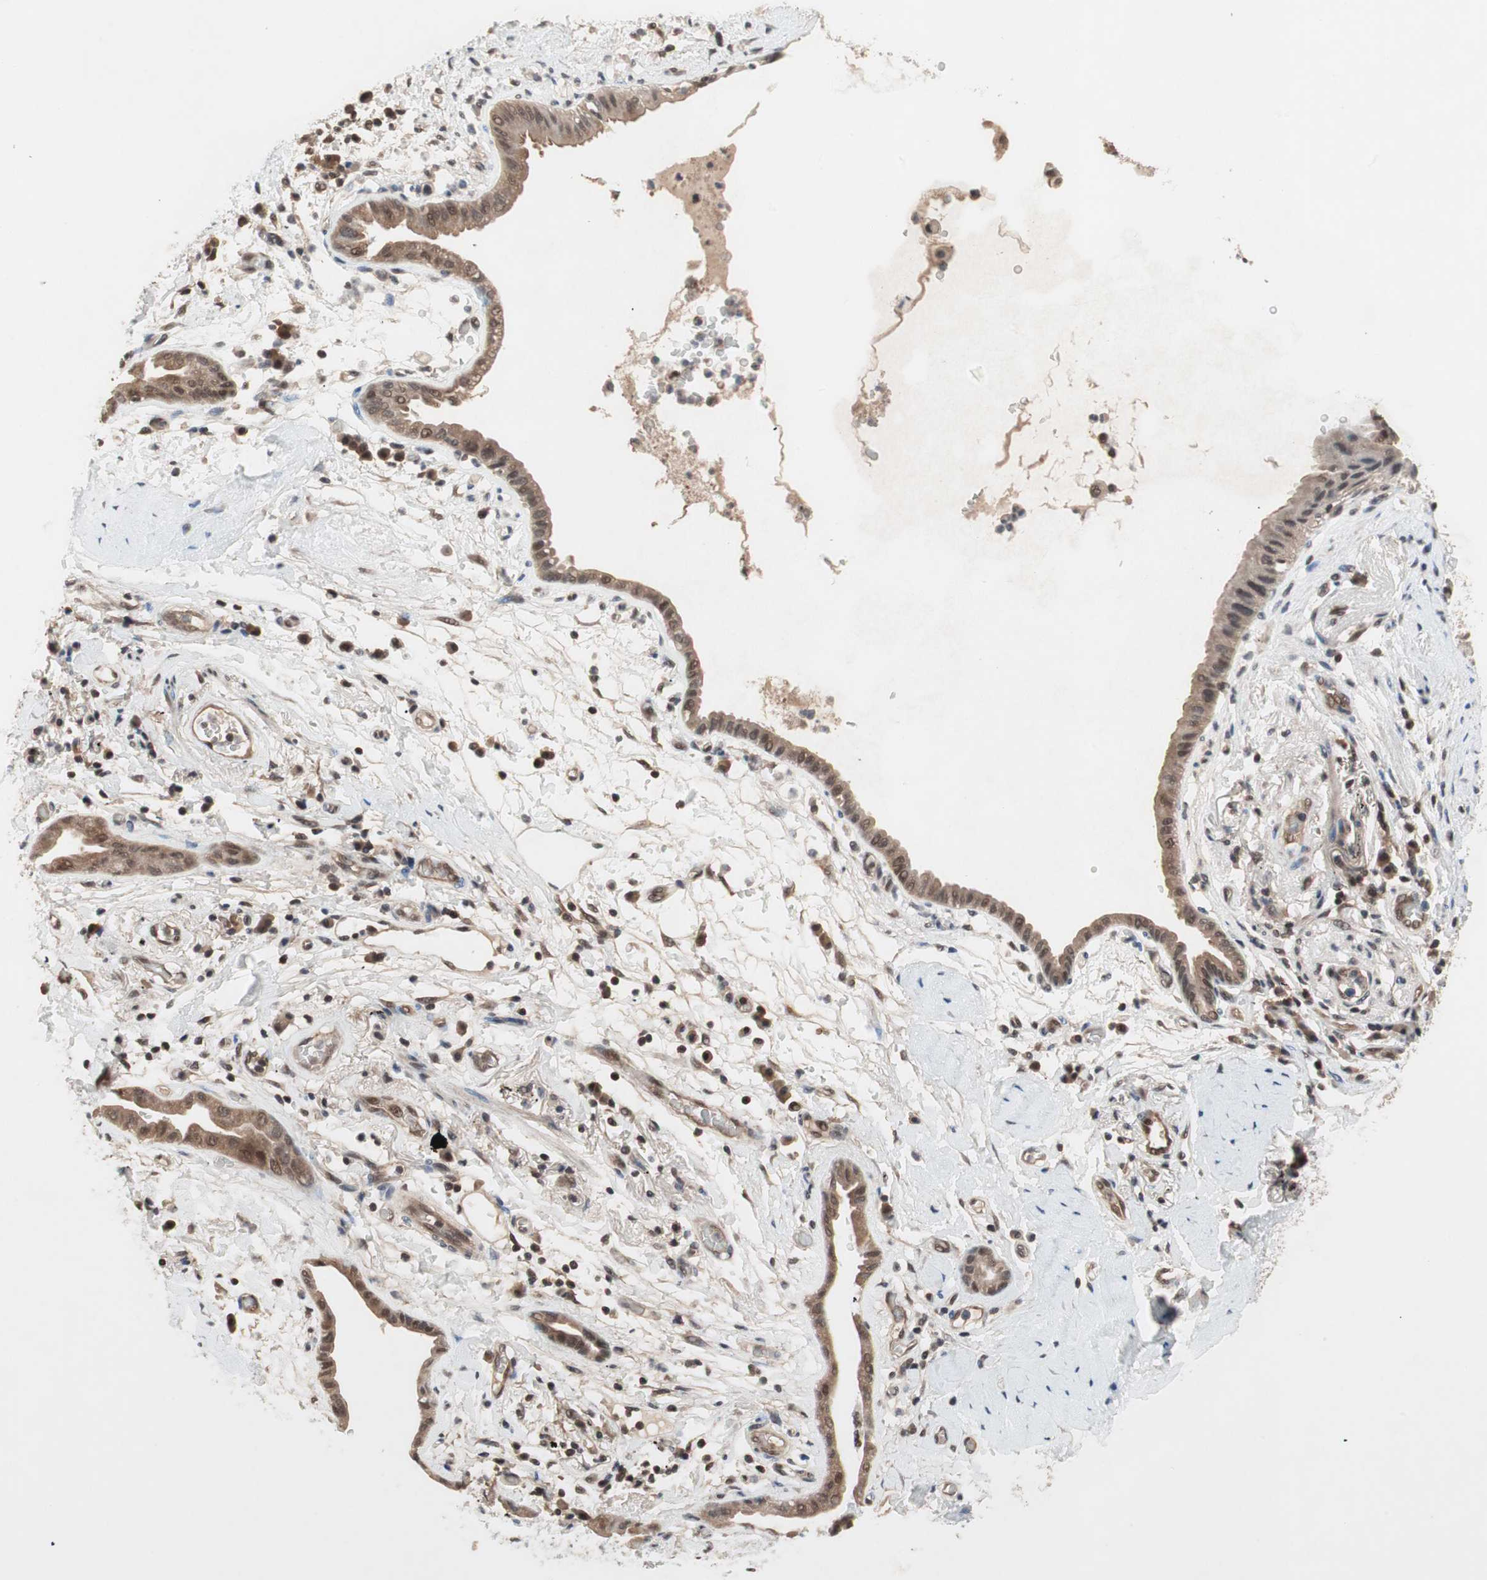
{"staining": {"intensity": "moderate", "quantity": ">75%", "location": "cytoplasmic/membranous,nuclear"}, "tissue": "lung cancer", "cell_type": "Tumor cells", "image_type": "cancer", "snomed": [{"axis": "morphology", "description": "Adenocarcinoma, NOS"}, {"axis": "topography", "description": "Lung"}], "caption": "Moderate cytoplasmic/membranous and nuclear staining is seen in about >75% of tumor cells in adenocarcinoma (lung).", "gene": "GART", "patient": {"sex": "female", "age": 70}}